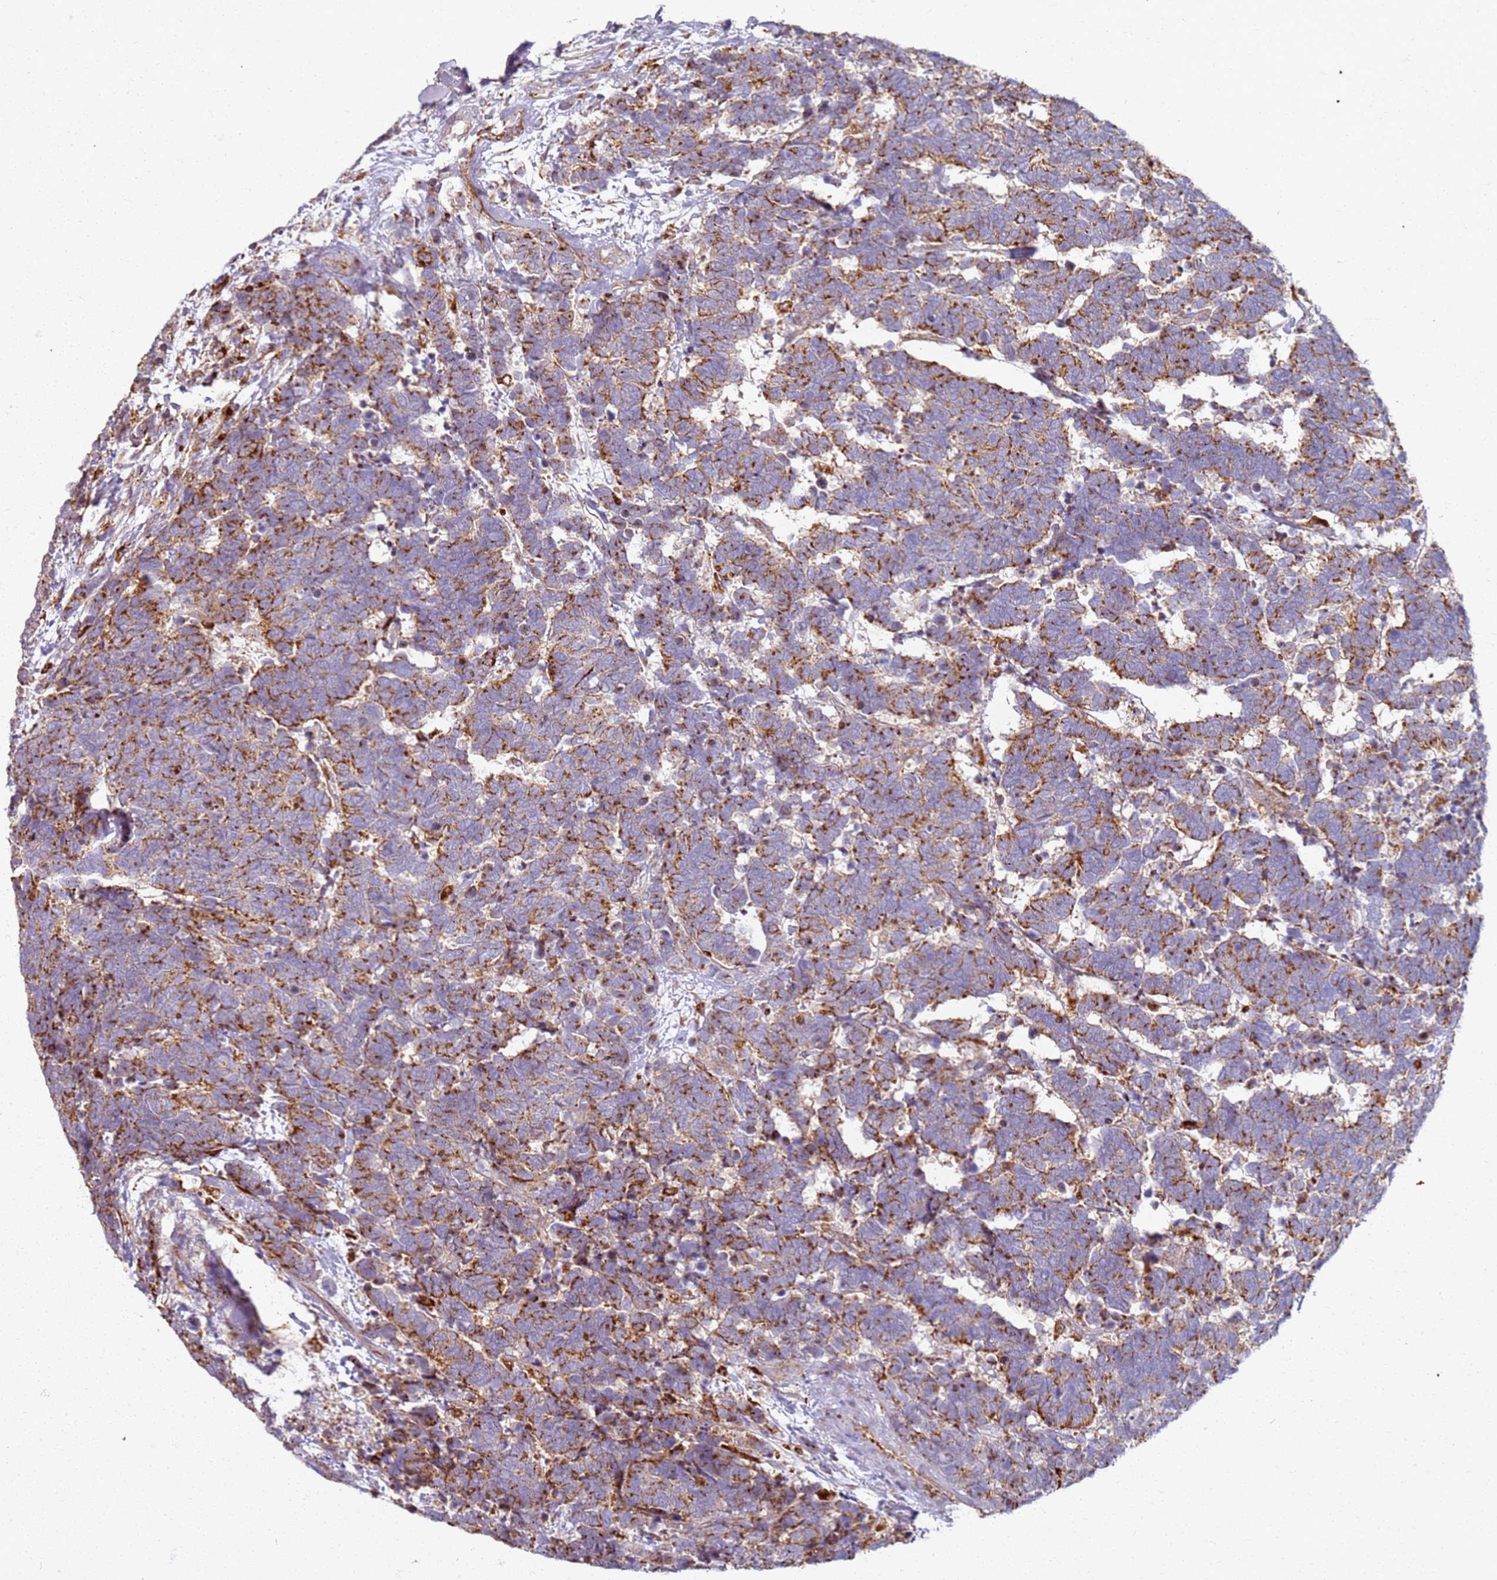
{"staining": {"intensity": "moderate", "quantity": ">75%", "location": "cytoplasmic/membranous"}, "tissue": "carcinoid", "cell_type": "Tumor cells", "image_type": "cancer", "snomed": [{"axis": "morphology", "description": "Carcinoma, NOS"}, {"axis": "morphology", "description": "Carcinoid, malignant, NOS"}, {"axis": "topography", "description": "Urinary bladder"}], "caption": "Protein expression analysis of human malignant carcinoid reveals moderate cytoplasmic/membranous expression in about >75% of tumor cells.", "gene": "PROKR2", "patient": {"sex": "male", "age": 57}}